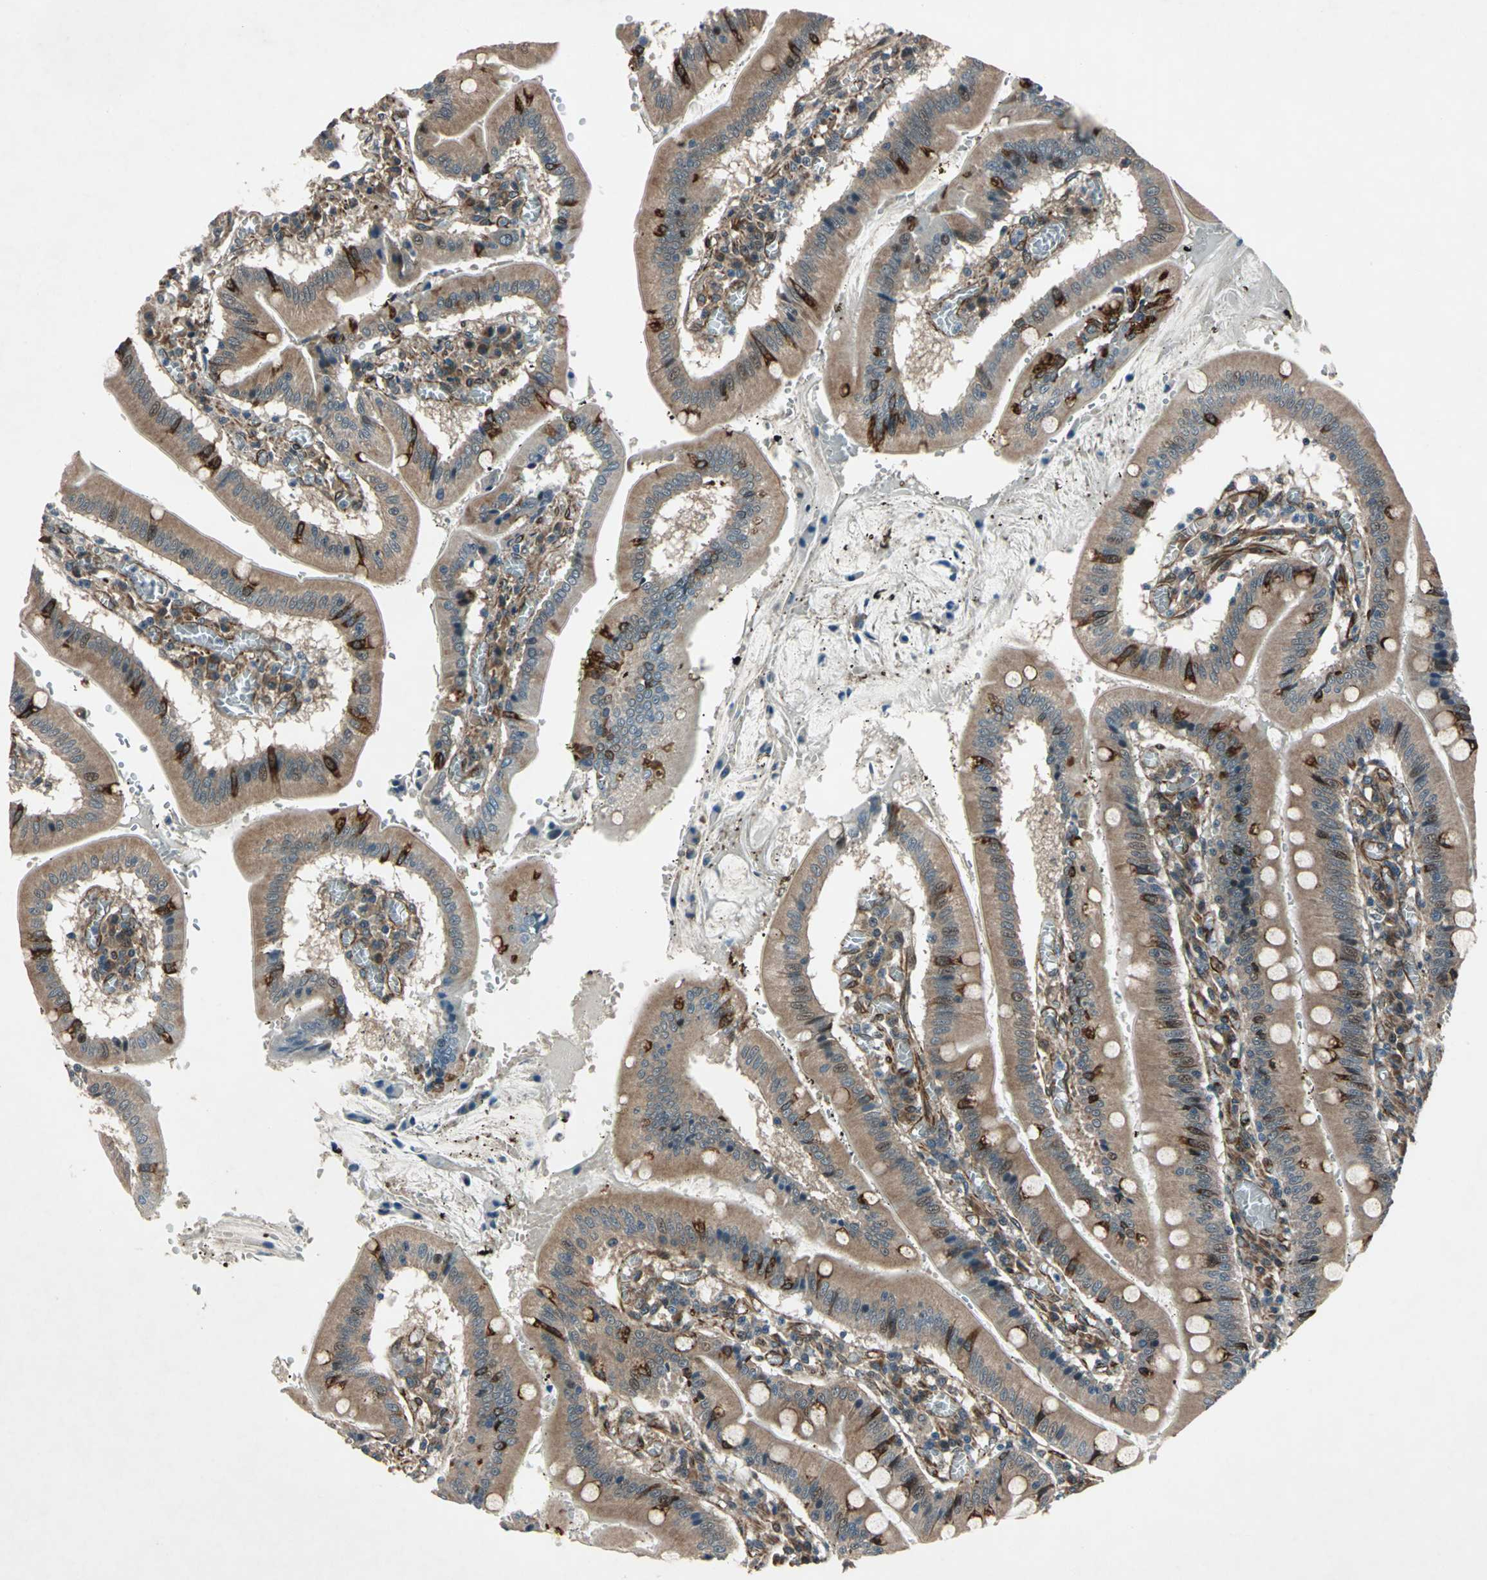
{"staining": {"intensity": "strong", "quantity": ">75%", "location": "cytoplasmic/membranous,nuclear"}, "tissue": "small intestine", "cell_type": "Glandular cells", "image_type": "normal", "snomed": [{"axis": "morphology", "description": "Normal tissue, NOS"}, {"axis": "topography", "description": "Small intestine"}], "caption": "Protein positivity by IHC shows strong cytoplasmic/membranous,nuclear expression in approximately >75% of glandular cells in unremarkable small intestine. Ihc stains the protein of interest in brown and the nuclei are stained blue.", "gene": "EXD2", "patient": {"sex": "male", "age": 71}}